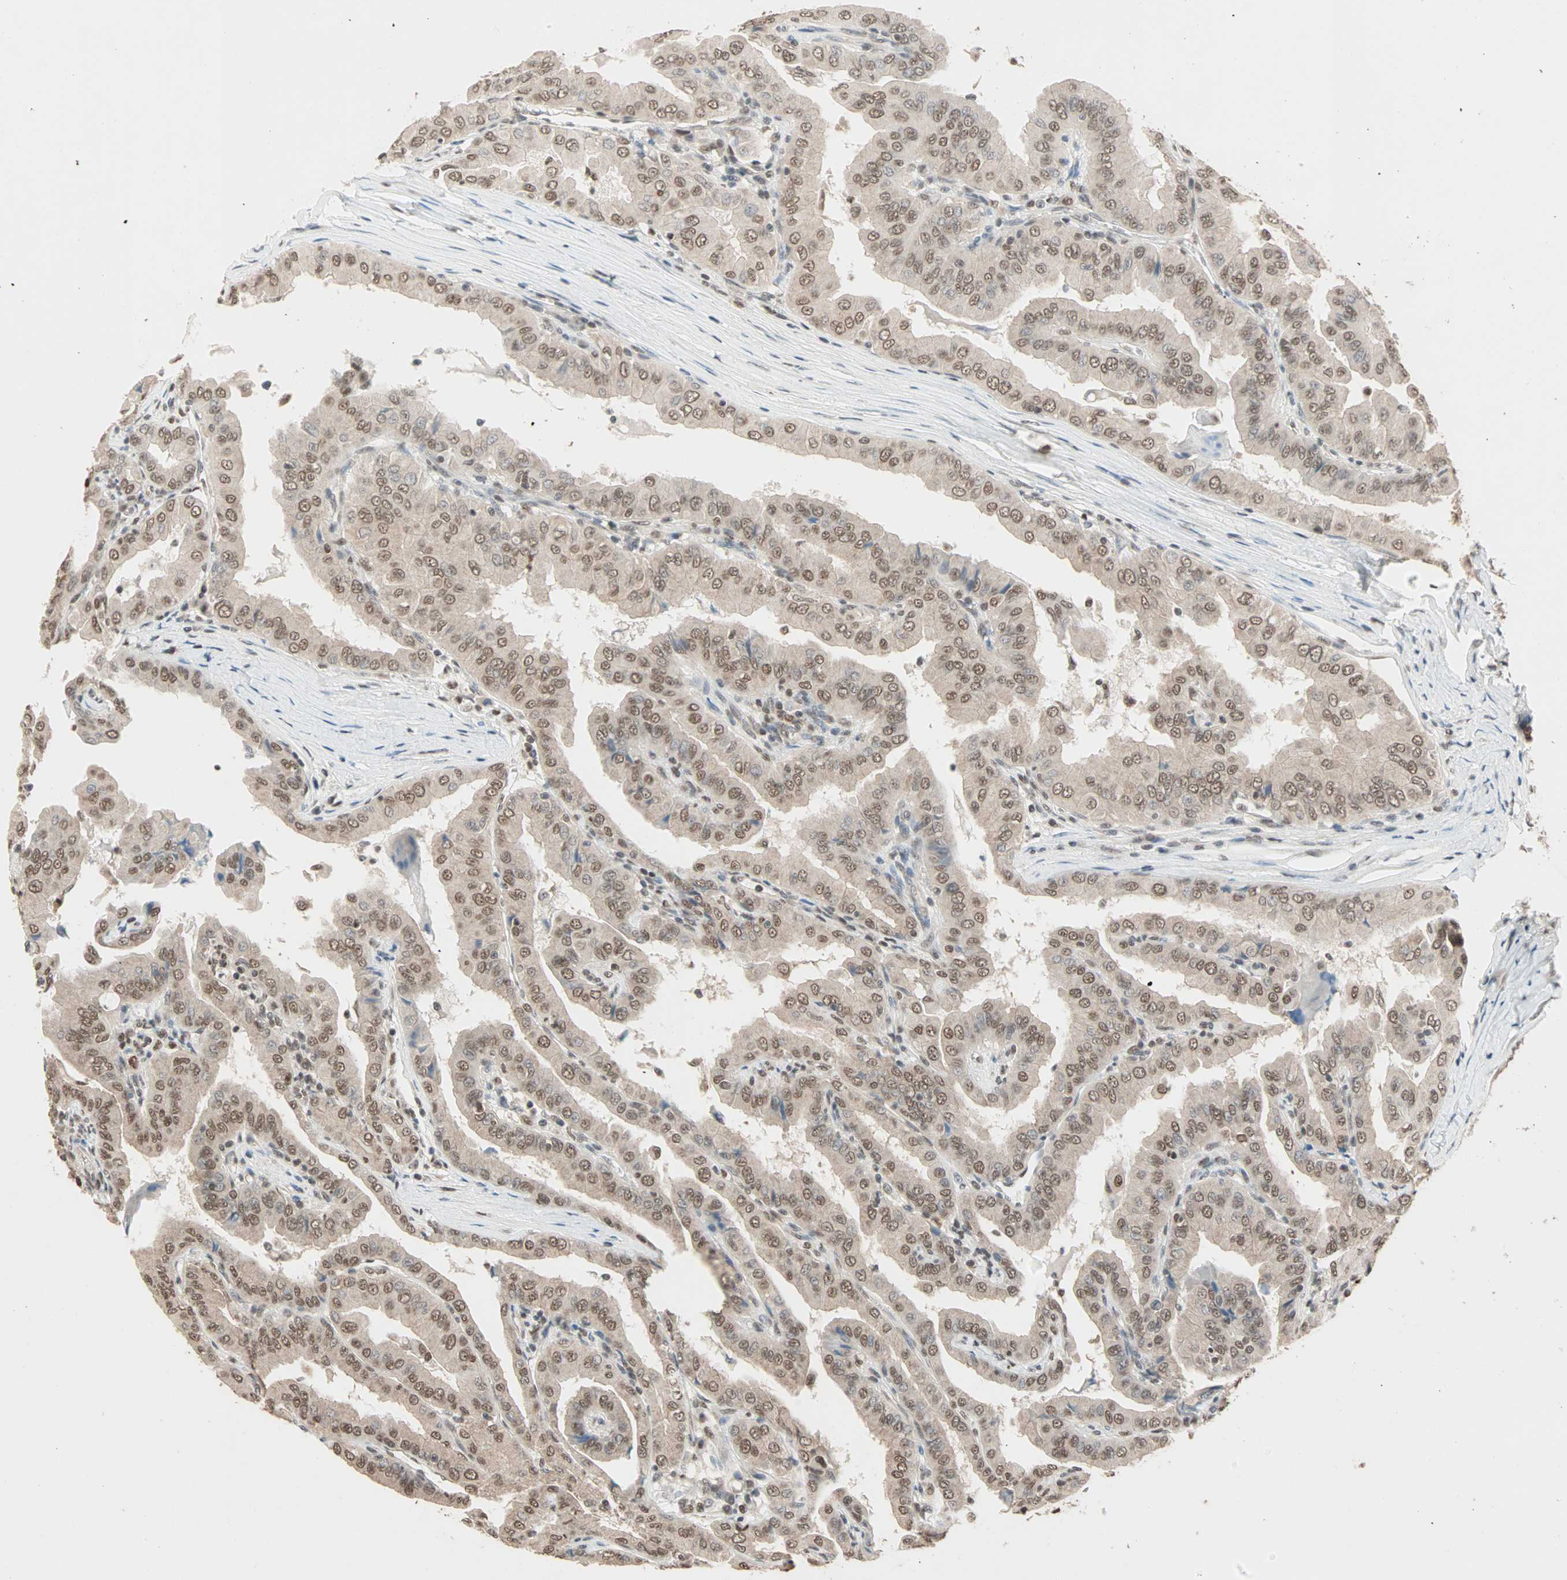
{"staining": {"intensity": "weak", "quantity": ">75%", "location": "nuclear"}, "tissue": "thyroid cancer", "cell_type": "Tumor cells", "image_type": "cancer", "snomed": [{"axis": "morphology", "description": "Papillary adenocarcinoma, NOS"}, {"axis": "topography", "description": "Thyroid gland"}], "caption": "A photomicrograph of thyroid cancer stained for a protein displays weak nuclear brown staining in tumor cells.", "gene": "DAZAP1", "patient": {"sex": "male", "age": 33}}